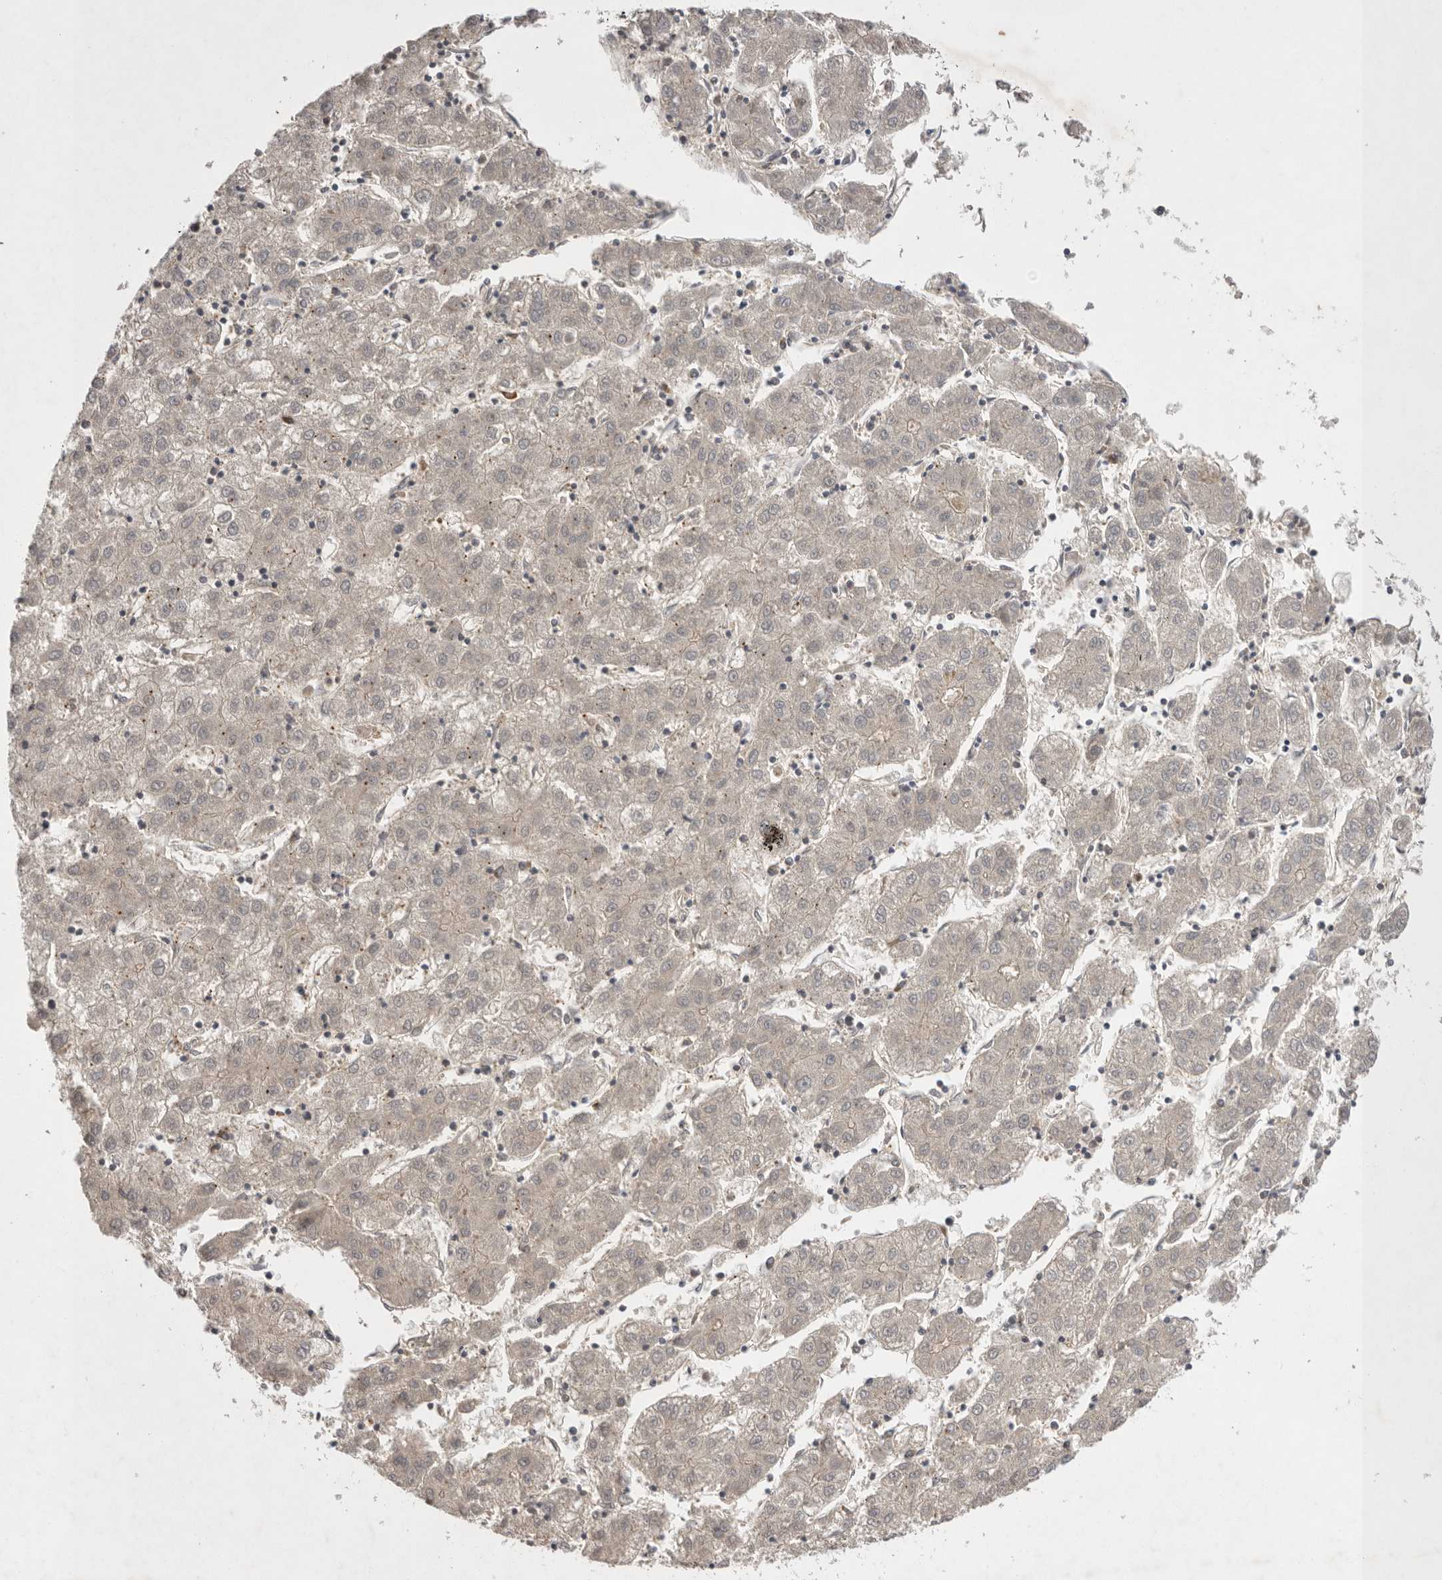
{"staining": {"intensity": "negative", "quantity": "none", "location": "none"}, "tissue": "liver cancer", "cell_type": "Tumor cells", "image_type": "cancer", "snomed": [{"axis": "morphology", "description": "Carcinoma, Hepatocellular, NOS"}, {"axis": "topography", "description": "Liver"}], "caption": "Liver cancer was stained to show a protein in brown. There is no significant positivity in tumor cells. (DAB (3,3'-diaminobenzidine) IHC with hematoxylin counter stain).", "gene": "NRCAM", "patient": {"sex": "male", "age": 72}}